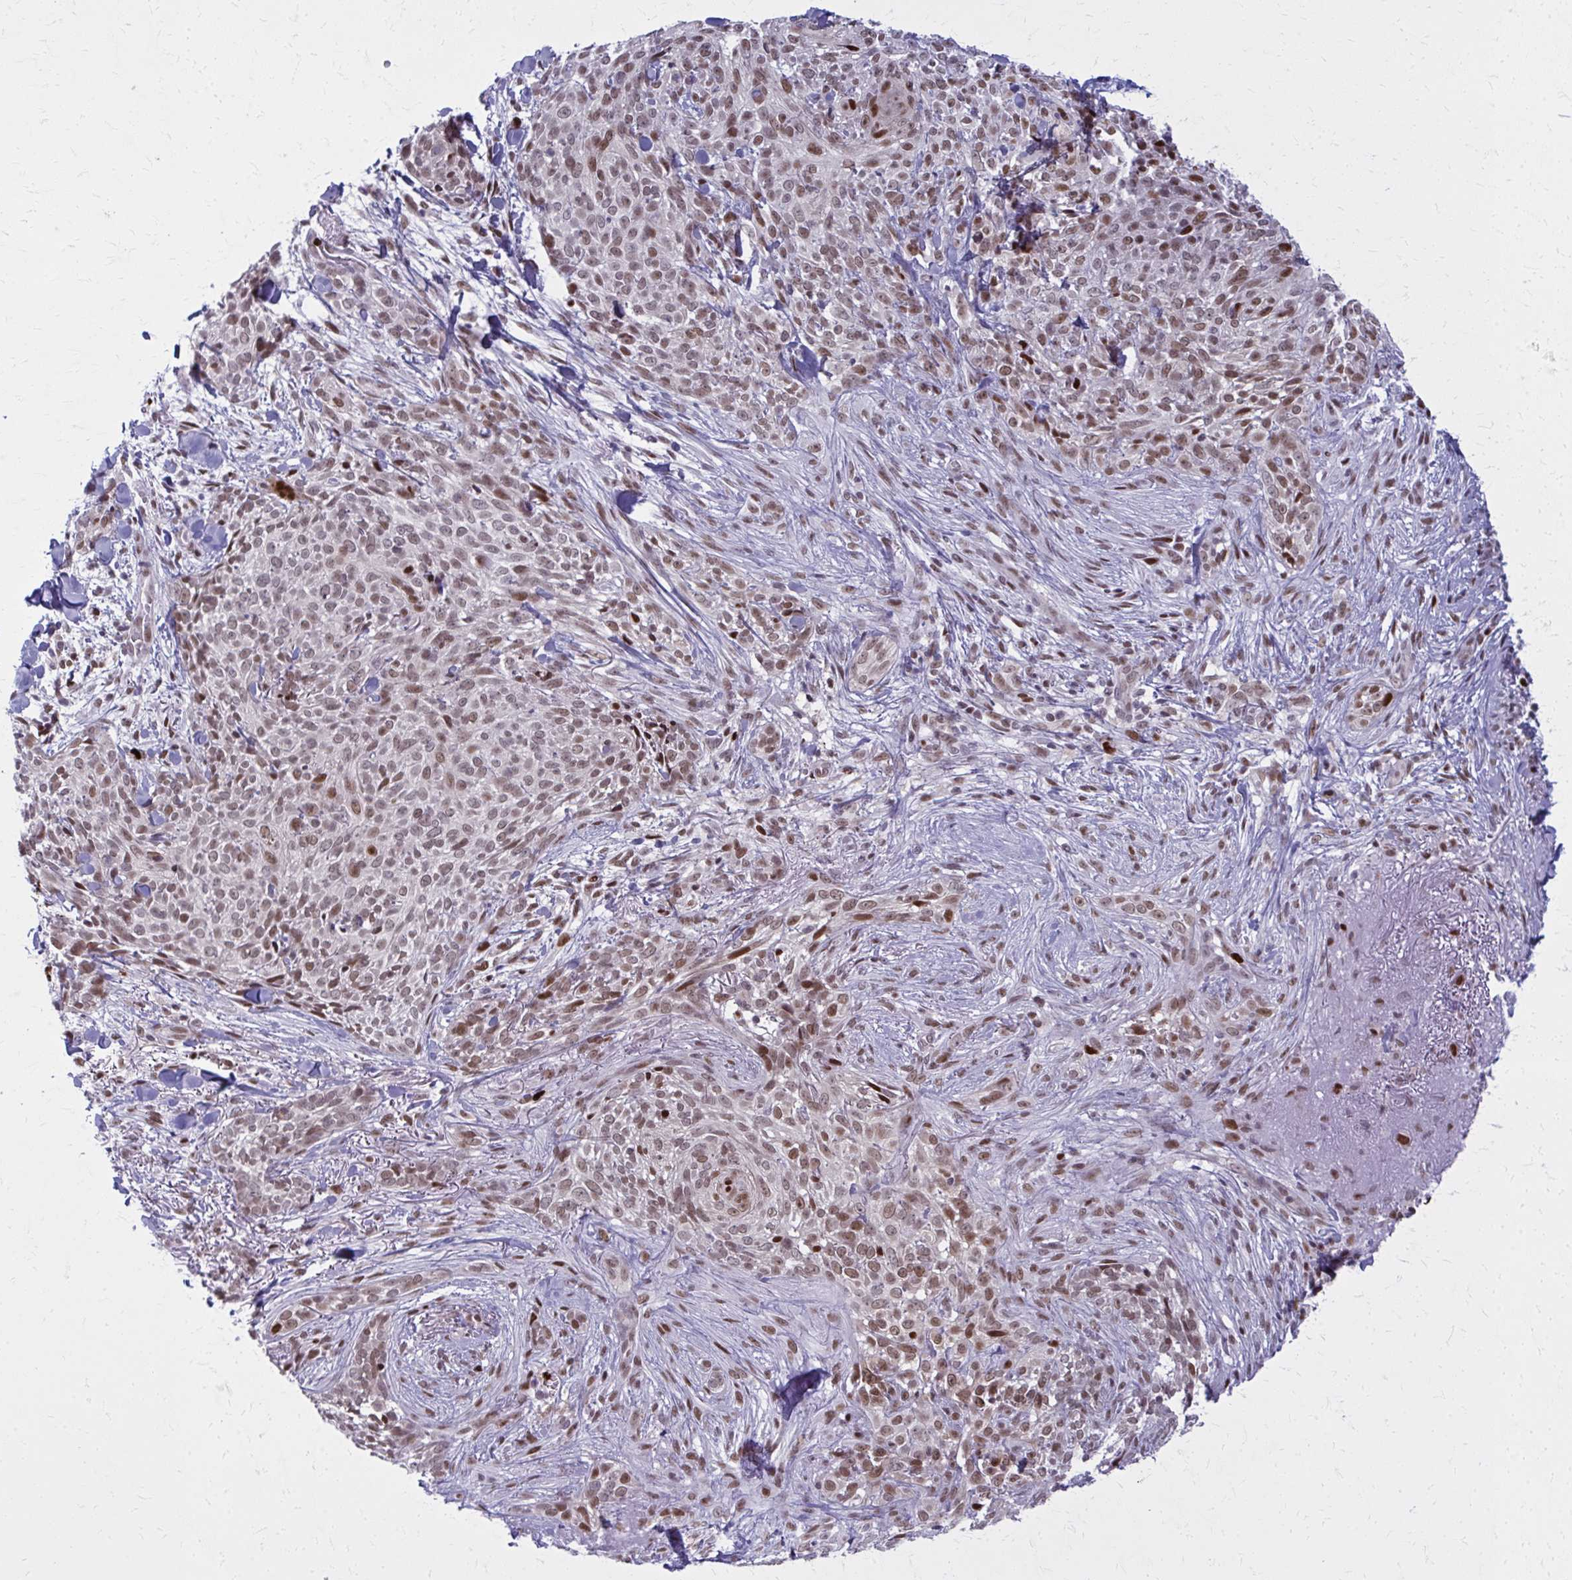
{"staining": {"intensity": "moderate", "quantity": ">75%", "location": "nuclear"}, "tissue": "skin cancer", "cell_type": "Tumor cells", "image_type": "cancer", "snomed": [{"axis": "morphology", "description": "Basal cell carcinoma"}, {"axis": "topography", "description": "Skin"}, {"axis": "topography", "description": "Skin of face"}], "caption": "Moderate nuclear protein positivity is identified in approximately >75% of tumor cells in skin basal cell carcinoma.", "gene": "ZNF559", "patient": {"sex": "female", "age": 90}}